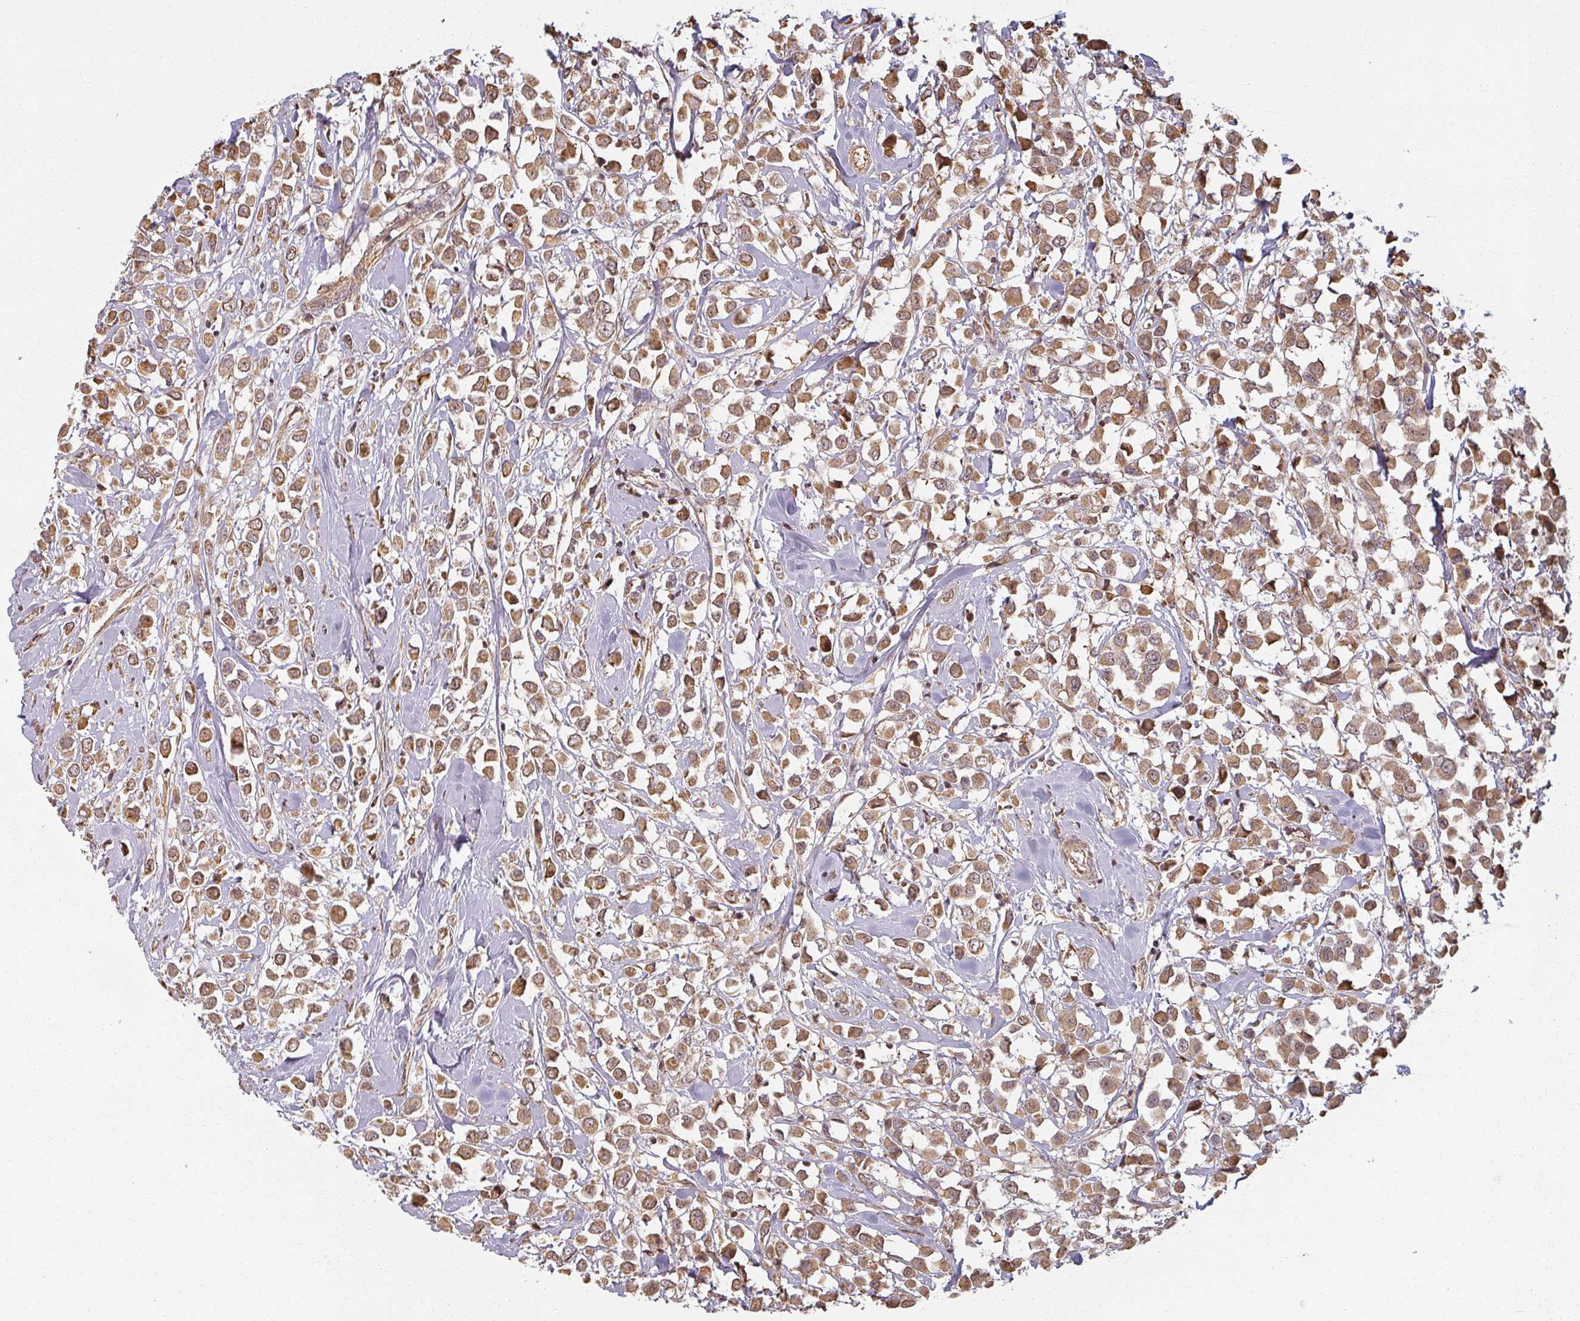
{"staining": {"intensity": "moderate", "quantity": ">75%", "location": "cytoplasmic/membranous,nuclear"}, "tissue": "breast cancer", "cell_type": "Tumor cells", "image_type": "cancer", "snomed": [{"axis": "morphology", "description": "Duct carcinoma"}, {"axis": "topography", "description": "Breast"}], "caption": "DAB (3,3'-diaminobenzidine) immunohistochemical staining of breast cancer (intraductal carcinoma) shows moderate cytoplasmic/membranous and nuclear protein positivity in about >75% of tumor cells.", "gene": "MED19", "patient": {"sex": "female", "age": 87}}